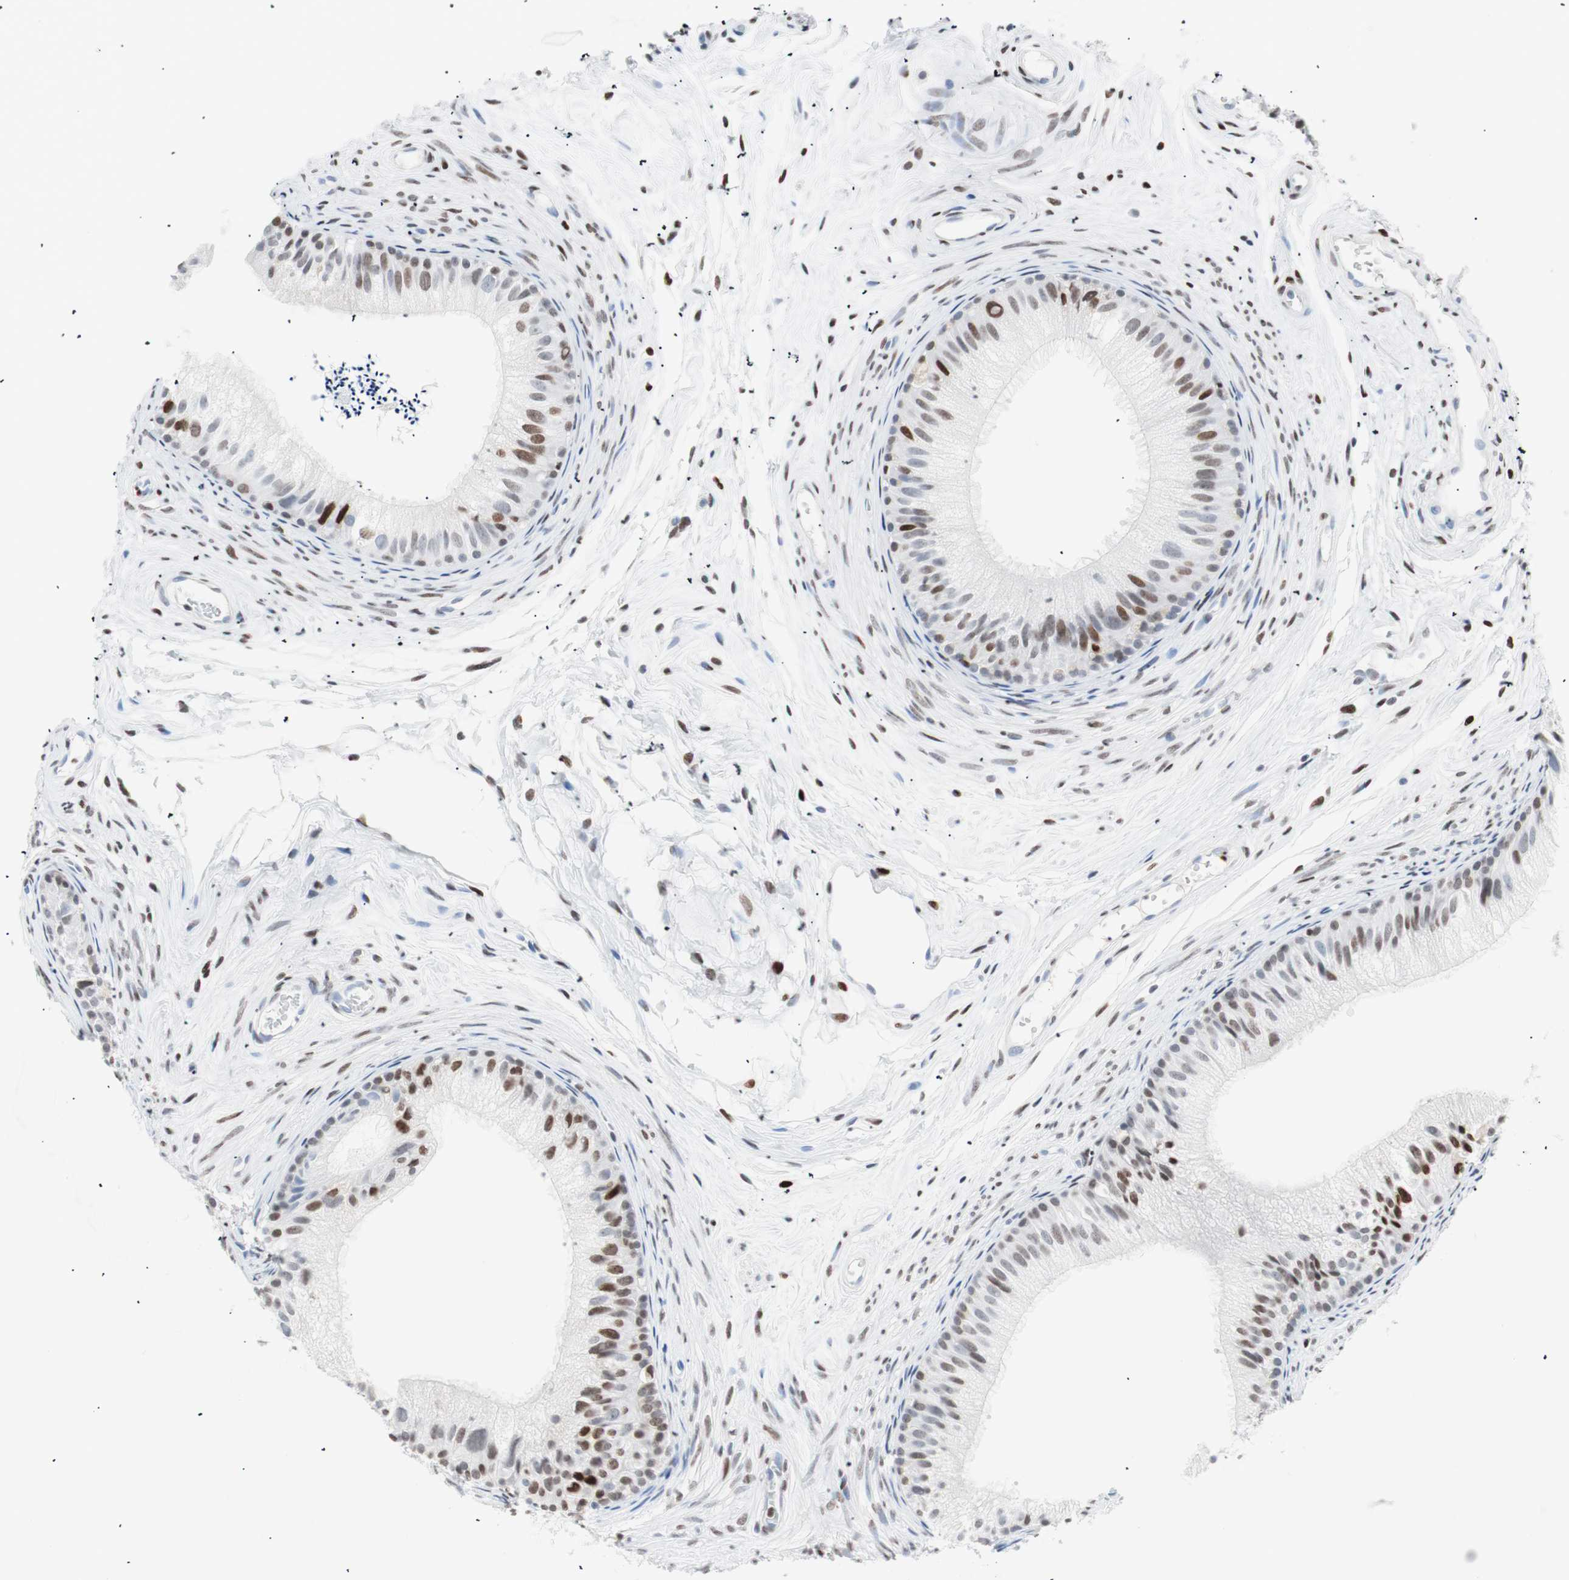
{"staining": {"intensity": "moderate", "quantity": "25%-75%", "location": "nuclear"}, "tissue": "epididymis", "cell_type": "Glandular cells", "image_type": "normal", "snomed": [{"axis": "morphology", "description": "Normal tissue, NOS"}, {"axis": "topography", "description": "Epididymis"}], "caption": "Protein expression analysis of normal epididymis shows moderate nuclear positivity in approximately 25%-75% of glandular cells. The staining is performed using DAB brown chromogen to label protein expression. The nuclei are counter-stained blue using hematoxylin.", "gene": "CEBPB", "patient": {"sex": "male", "age": 56}}